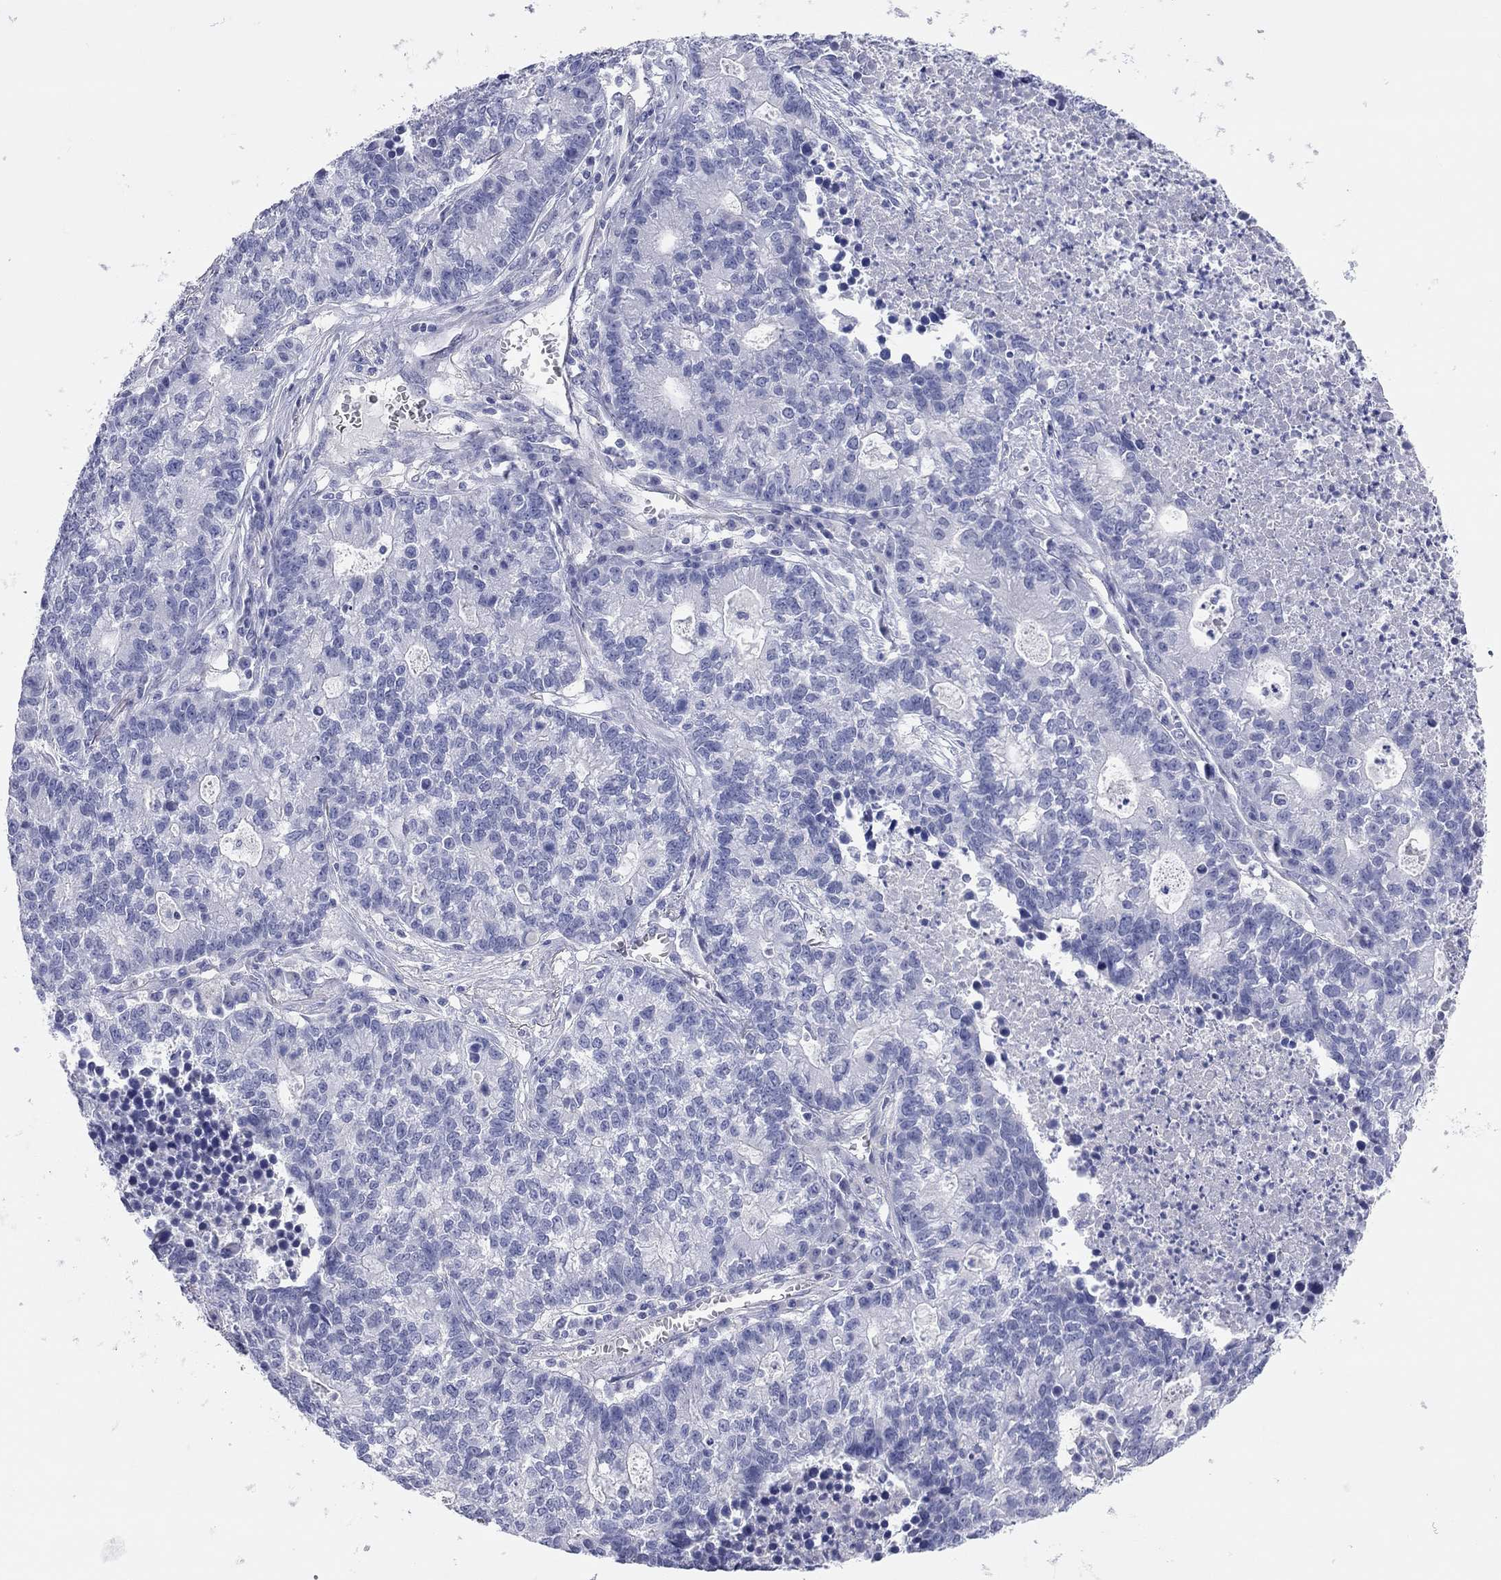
{"staining": {"intensity": "negative", "quantity": "none", "location": "none"}, "tissue": "lung cancer", "cell_type": "Tumor cells", "image_type": "cancer", "snomed": [{"axis": "morphology", "description": "Adenocarcinoma, NOS"}, {"axis": "topography", "description": "Lung"}], "caption": "Tumor cells are negative for brown protein staining in lung cancer.", "gene": "TMEM221", "patient": {"sex": "male", "age": 57}}